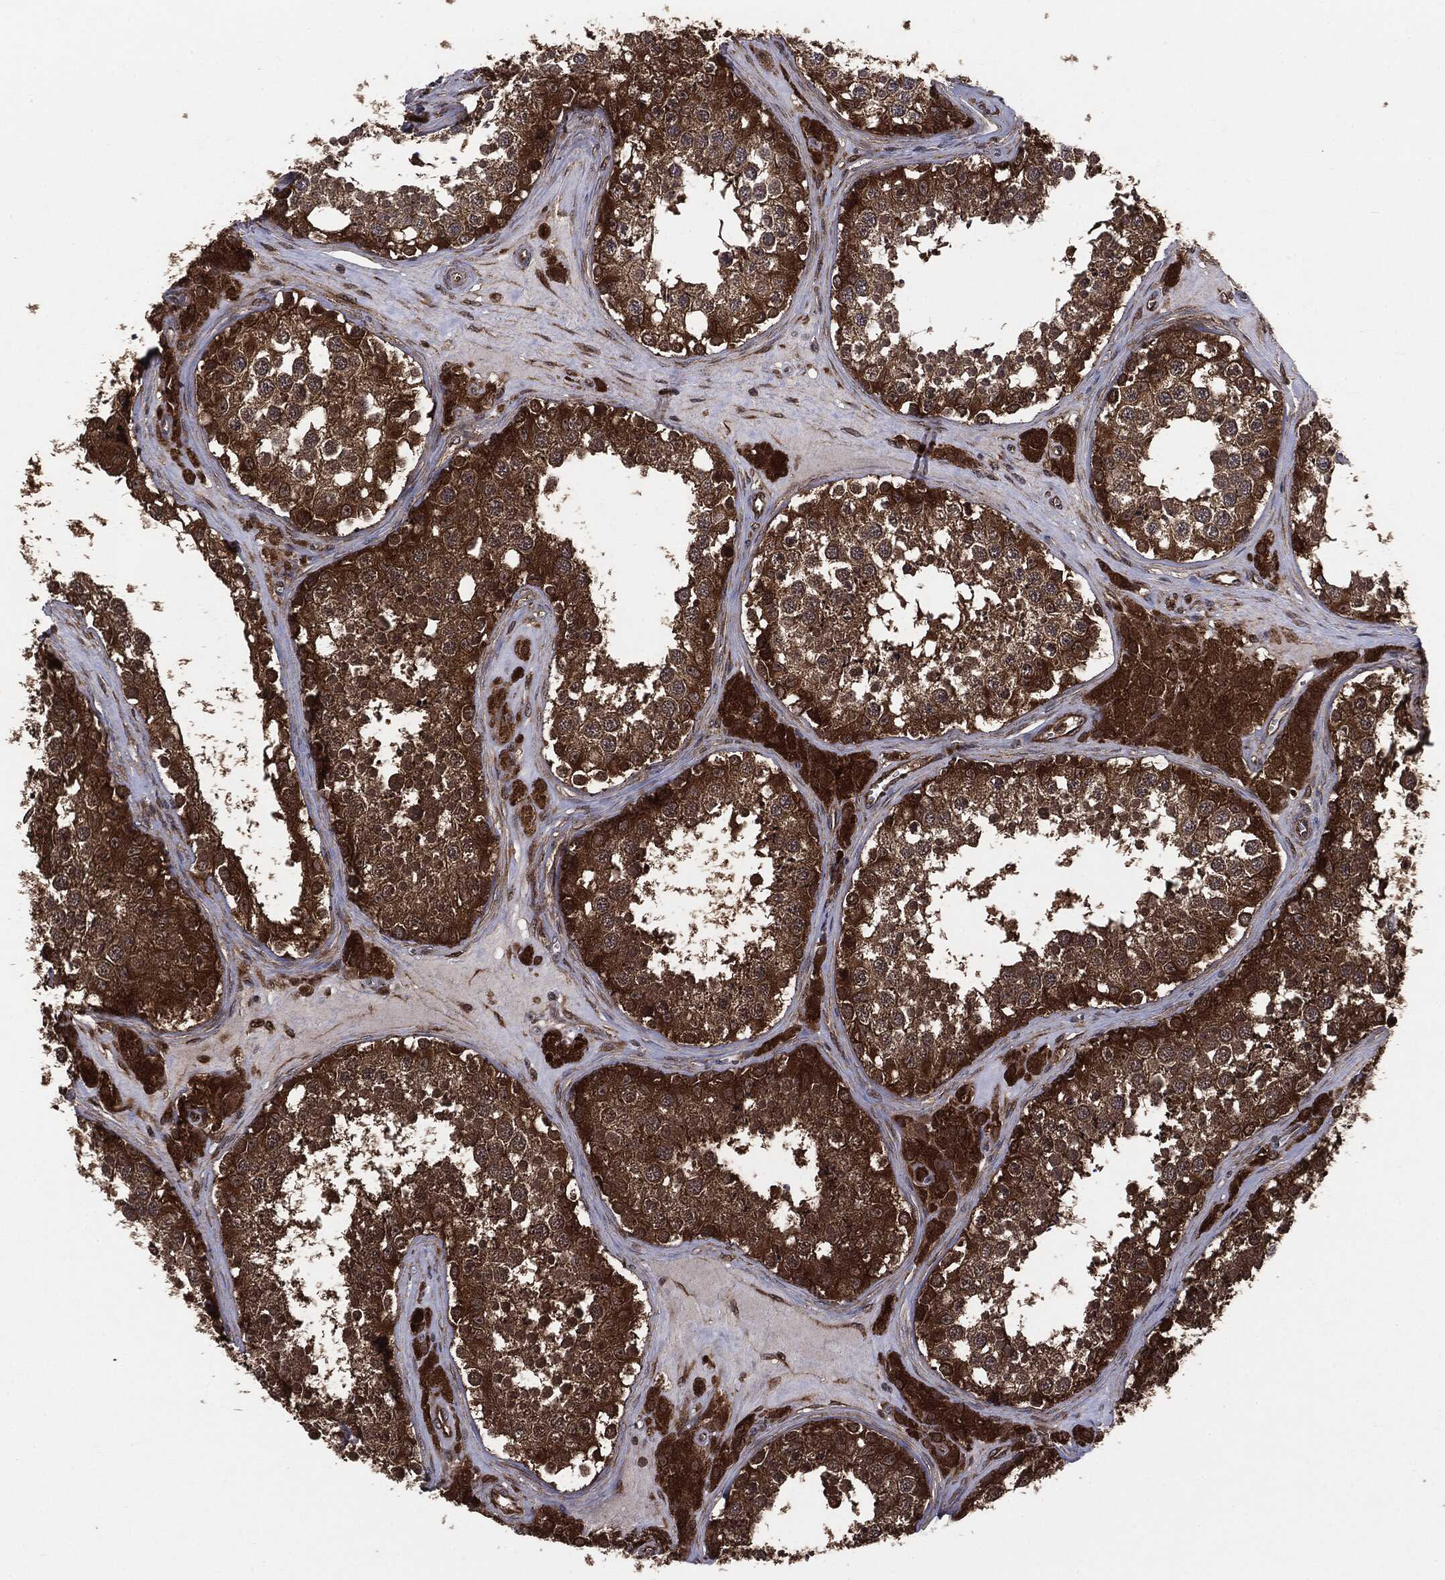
{"staining": {"intensity": "strong", "quantity": ">75%", "location": "cytoplasmic/membranous"}, "tissue": "testis", "cell_type": "Cells in seminiferous ducts", "image_type": "normal", "snomed": [{"axis": "morphology", "description": "Normal tissue, NOS"}, {"axis": "topography", "description": "Testis"}], "caption": "Immunohistochemistry of benign human testis demonstrates high levels of strong cytoplasmic/membranous positivity in about >75% of cells in seminiferous ducts.", "gene": "NME1", "patient": {"sex": "male", "age": 31}}